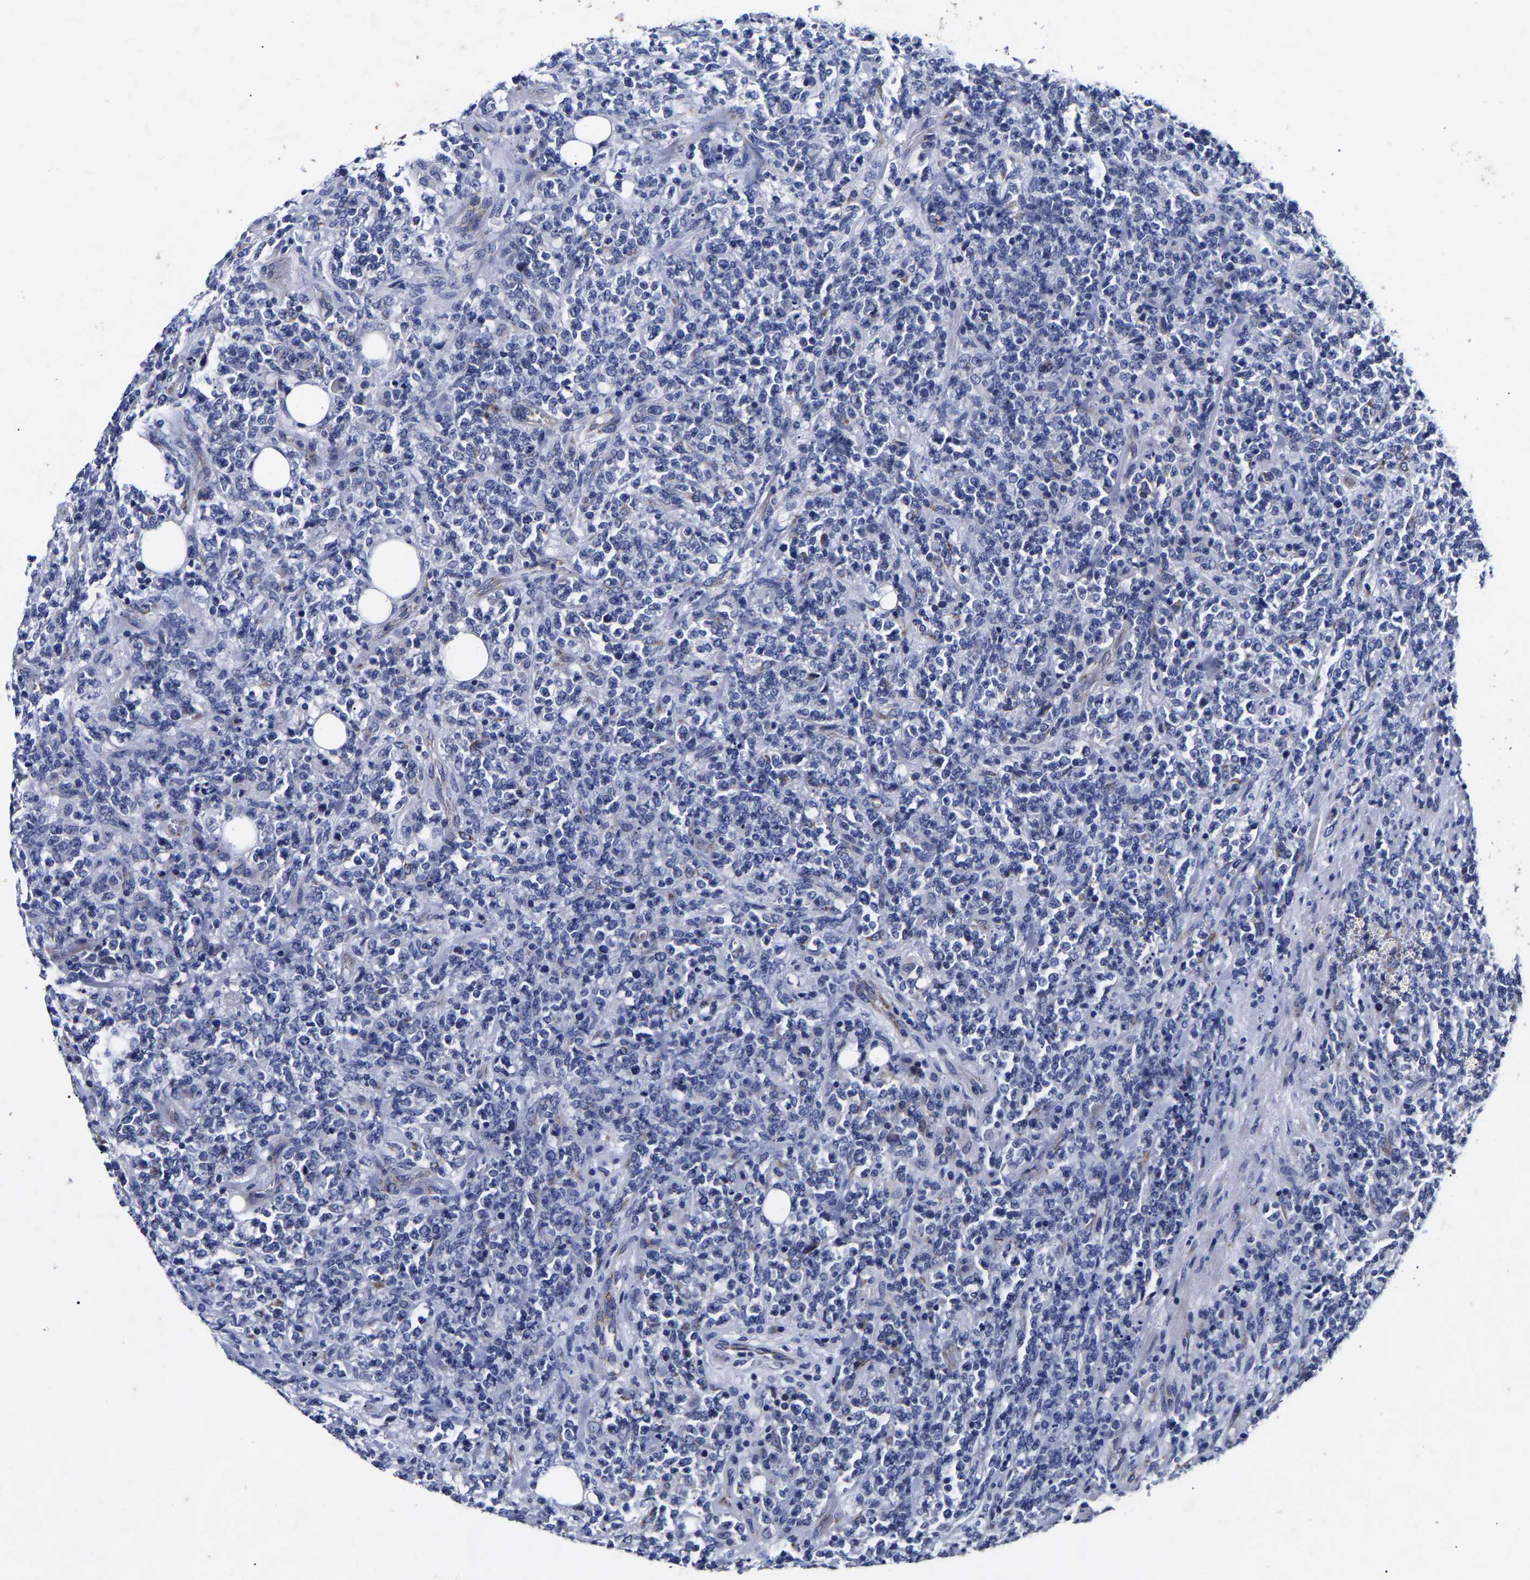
{"staining": {"intensity": "negative", "quantity": "none", "location": "none"}, "tissue": "lymphoma", "cell_type": "Tumor cells", "image_type": "cancer", "snomed": [{"axis": "morphology", "description": "Malignant lymphoma, non-Hodgkin's type, High grade"}, {"axis": "topography", "description": "Soft tissue"}], "caption": "High magnification brightfield microscopy of lymphoma stained with DAB (3,3'-diaminobenzidine) (brown) and counterstained with hematoxylin (blue): tumor cells show no significant expression. (DAB (3,3'-diaminobenzidine) immunohistochemistry, high magnification).", "gene": "AASS", "patient": {"sex": "male", "age": 18}}